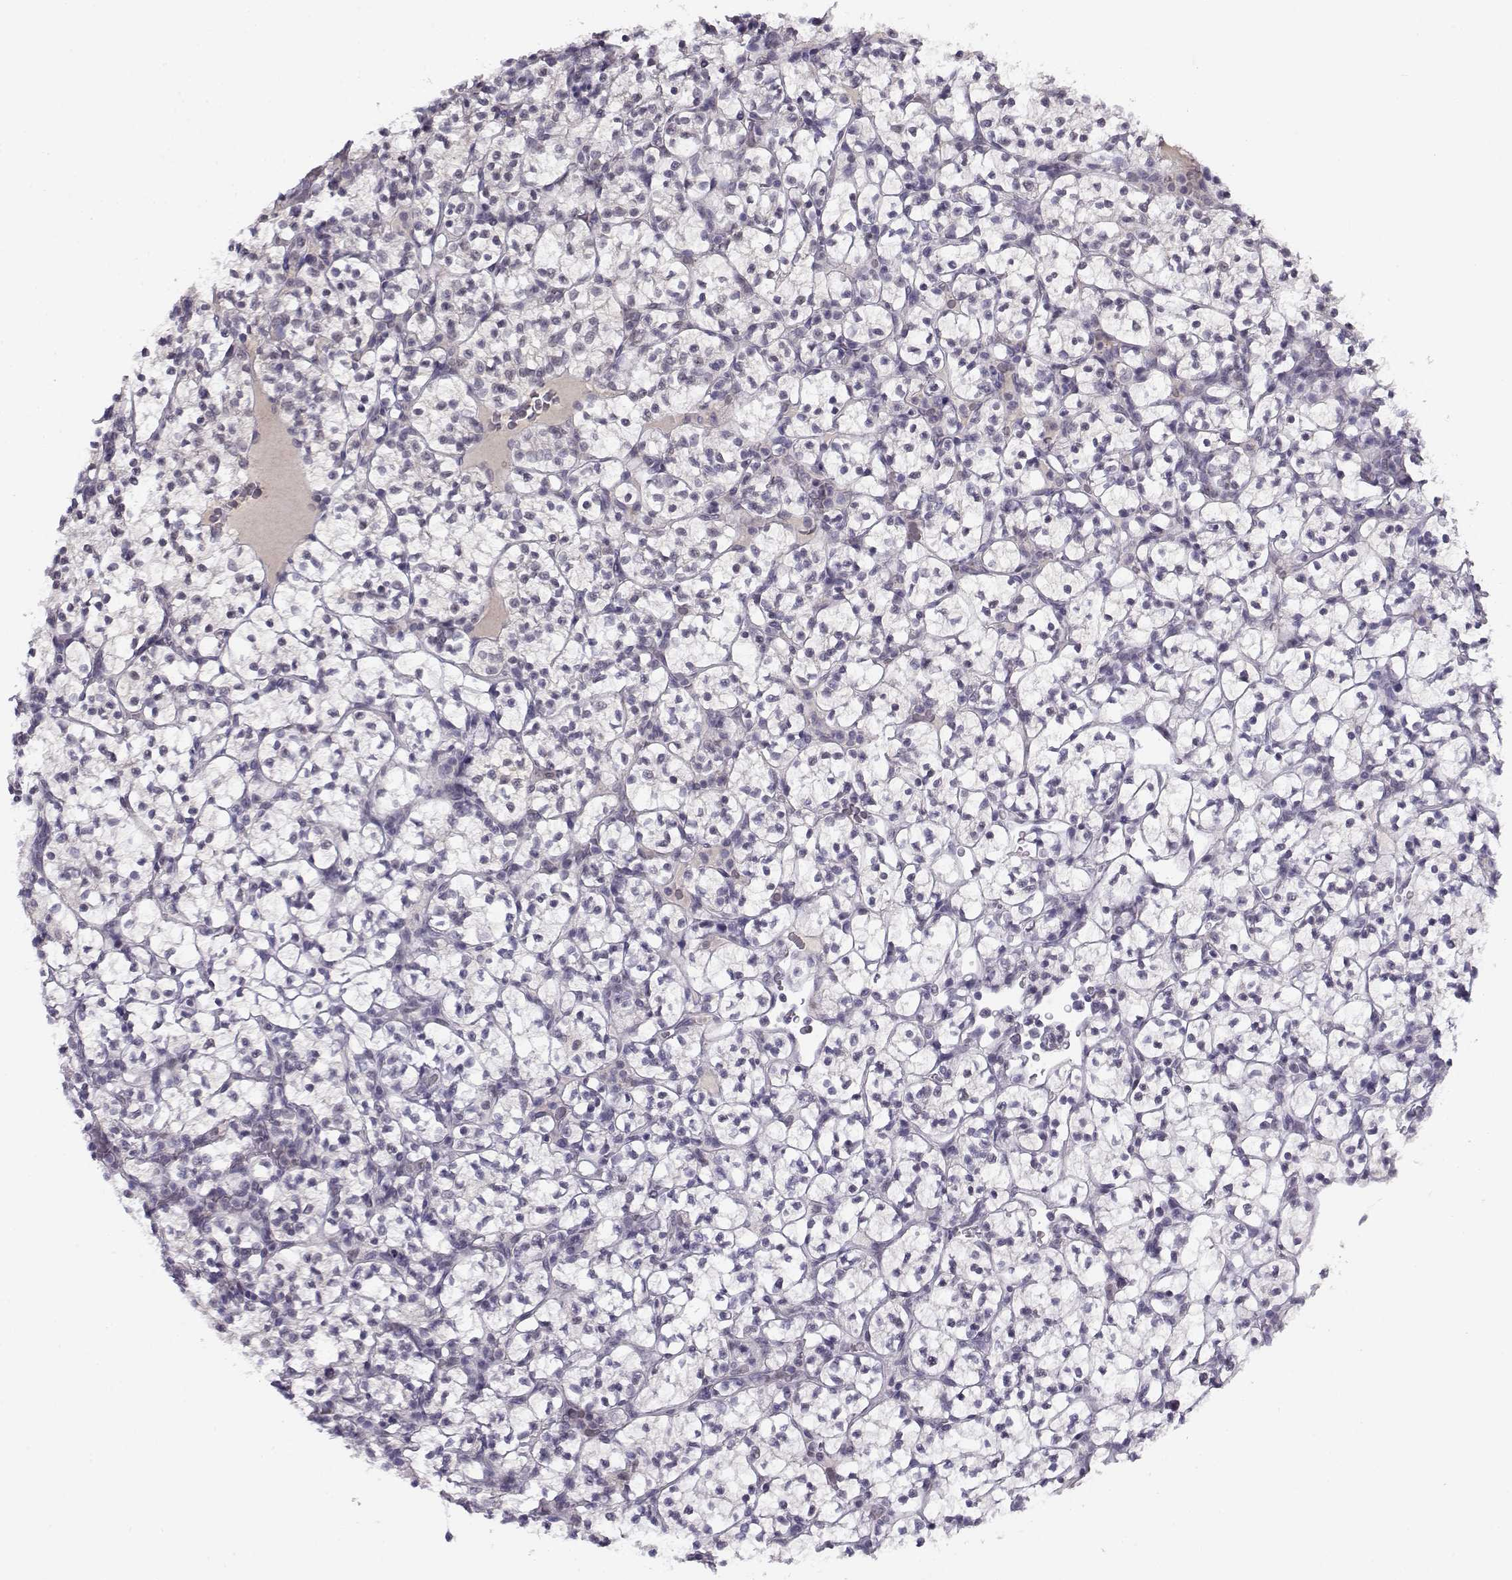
{"staining": {"intensity": "negative", "quantity": "none", "location": "none"}, "tissue": "renal cancer", "cell_type": "Tumor cells", "image_type": "cancer", "snomed": [{"axis": "morphology", "description": "Adenocarcinoma, NOS"}, {"axis": "topography", "description": "Kidney"}], "caption": "IHC photomicrograph of neoplastic tissue: renal adenocarcinoma stained with DAB shows no significant protein staining in tumor cells.", "gene": "C16orf86", "patient": {"sex": "female", "age": 89}}